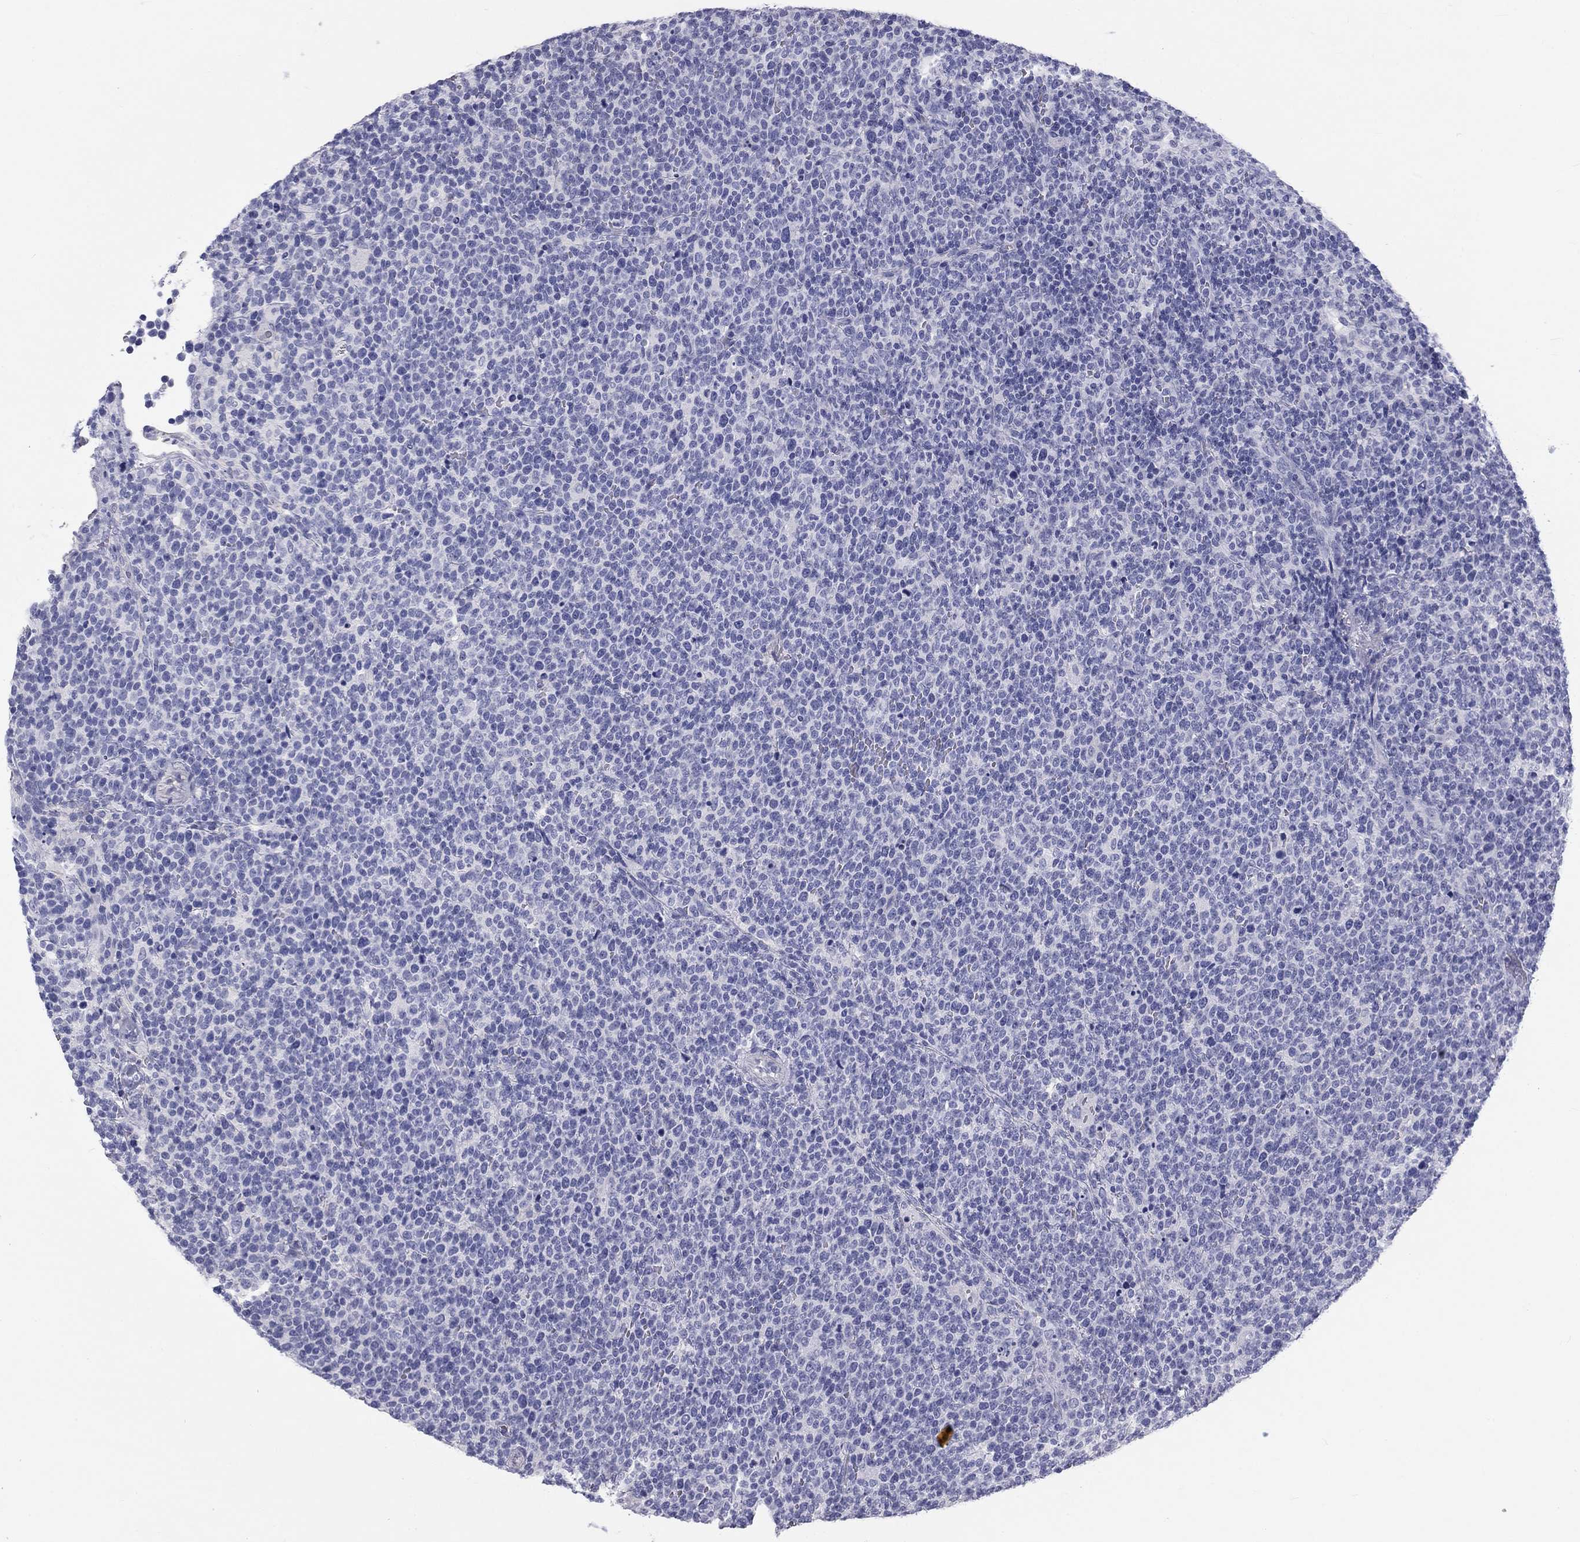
{"staining": {"intensity": "negative", "quantity": "none", "location": "none"}, "tissue": "lymphoma", "cell_type": "Tumor cells", "image_type": "cancer", "snomed": [{"axis": "morphology", "description": "Malignant lymphoma, non-Hodgkin's type, High grade"}, {"axis": "topography", "description": "Lymph node"}], "caption": "Immunohistochemistry micrograph of neoplastic tissue: human high-grade malignant lymphoma, non-Hodgkin's type stained with DAB (3,3'-diaminobenzidine) displays no significant protein expression in tumor cells.", "gene": "DNALI1", "patient": {"sex": "male", "age": 61}}